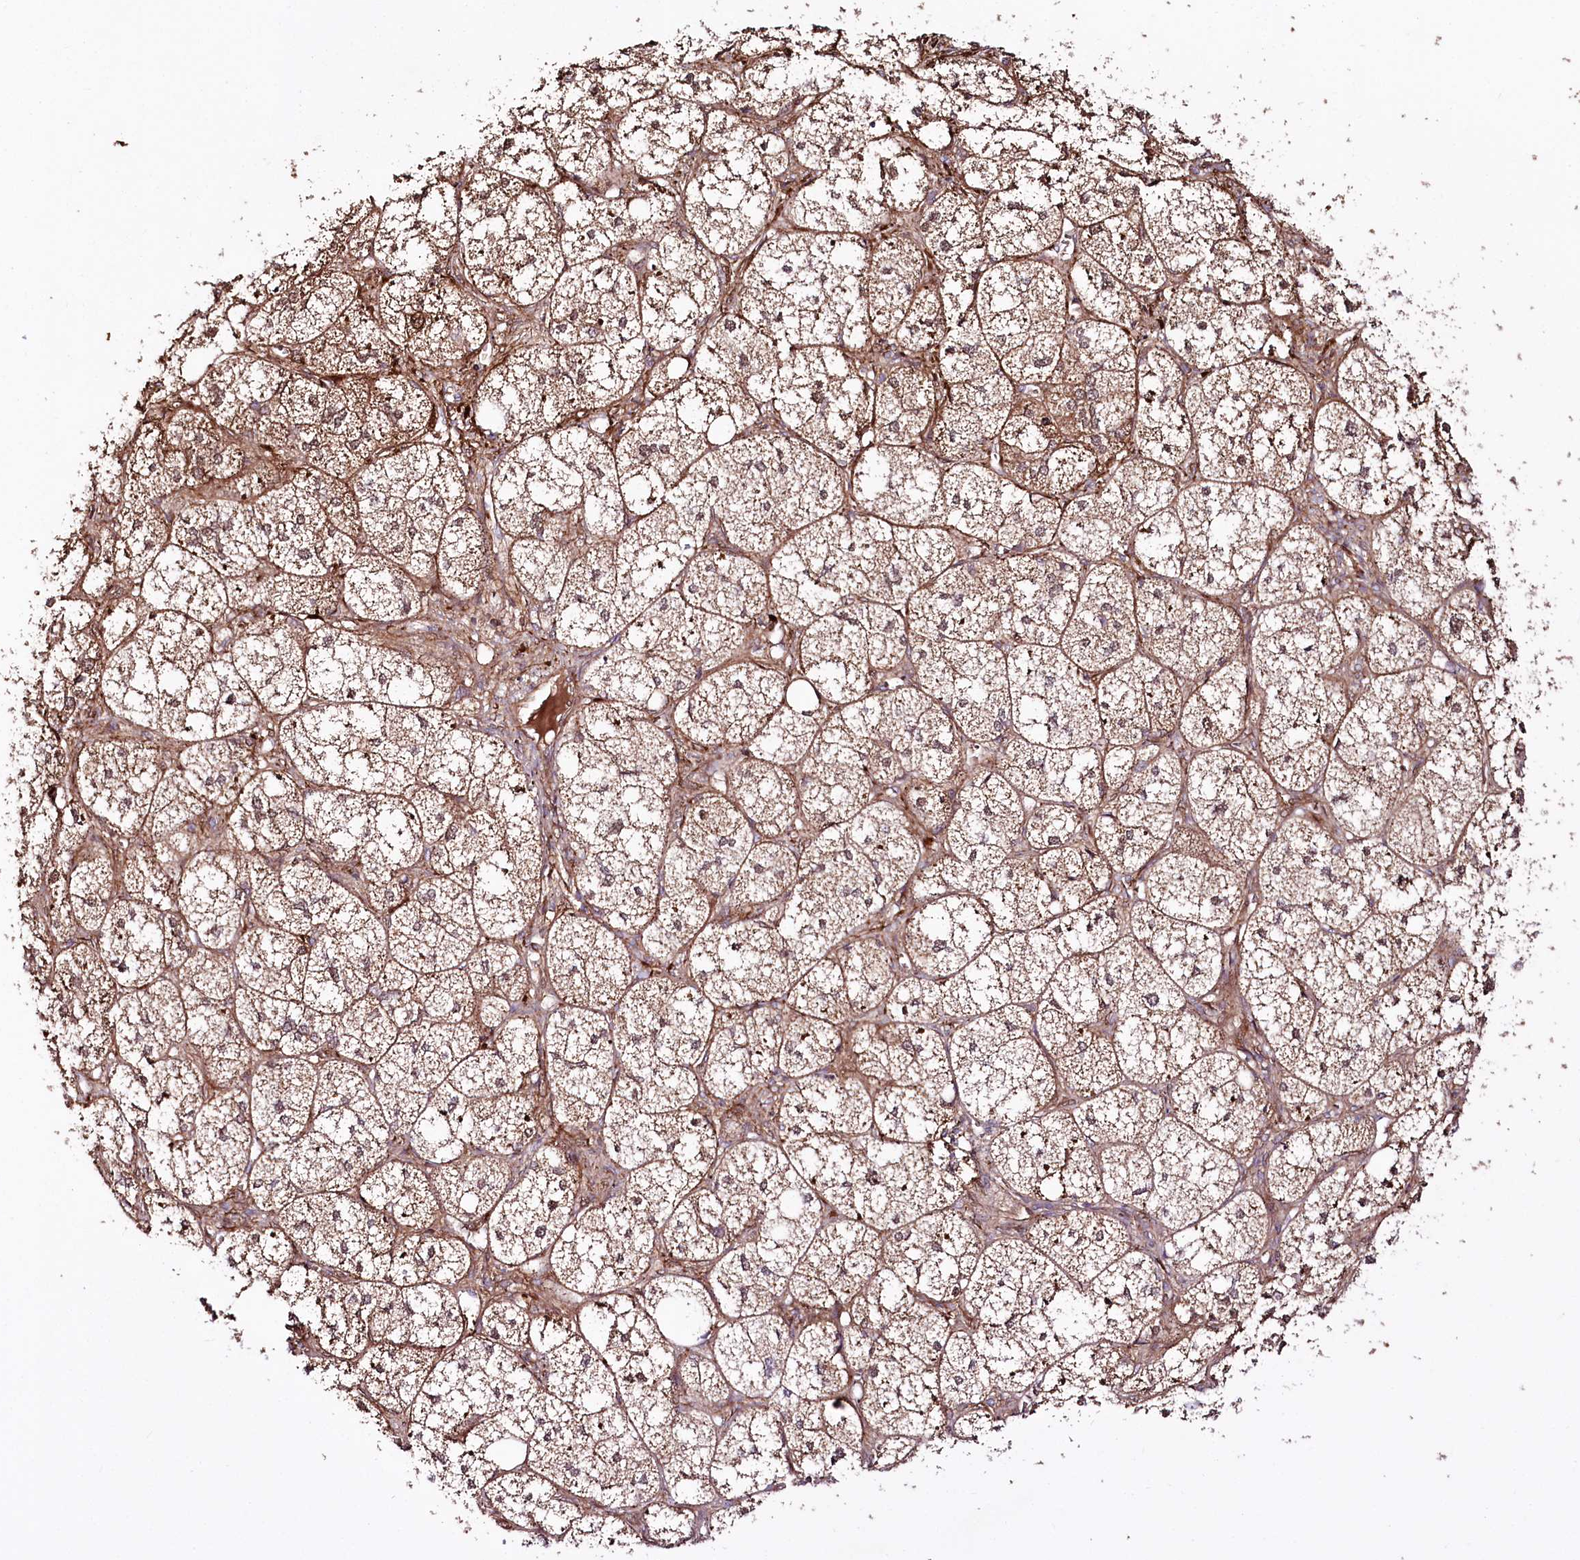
{"staining": {"intensity": "moderate", "quantity": ">75%", "location": "cytoplasmic/membranous"}, "tissue": "adrenal gland", "cell_type": "Glandular cells", "image_type": "normal", "snomed": [{"axis": "morphology", "description": "Normal tissue, NOS"}, {"axis": "topography", "description": "Adrenal gland"}], "caption": "The immunohistochemical stain highlights moderate cytoplasmic/membranous staining in glandular cells of normal adrenal gland.", "gene": "REXO2", "patient": {"sex": "female", "age": 61}}